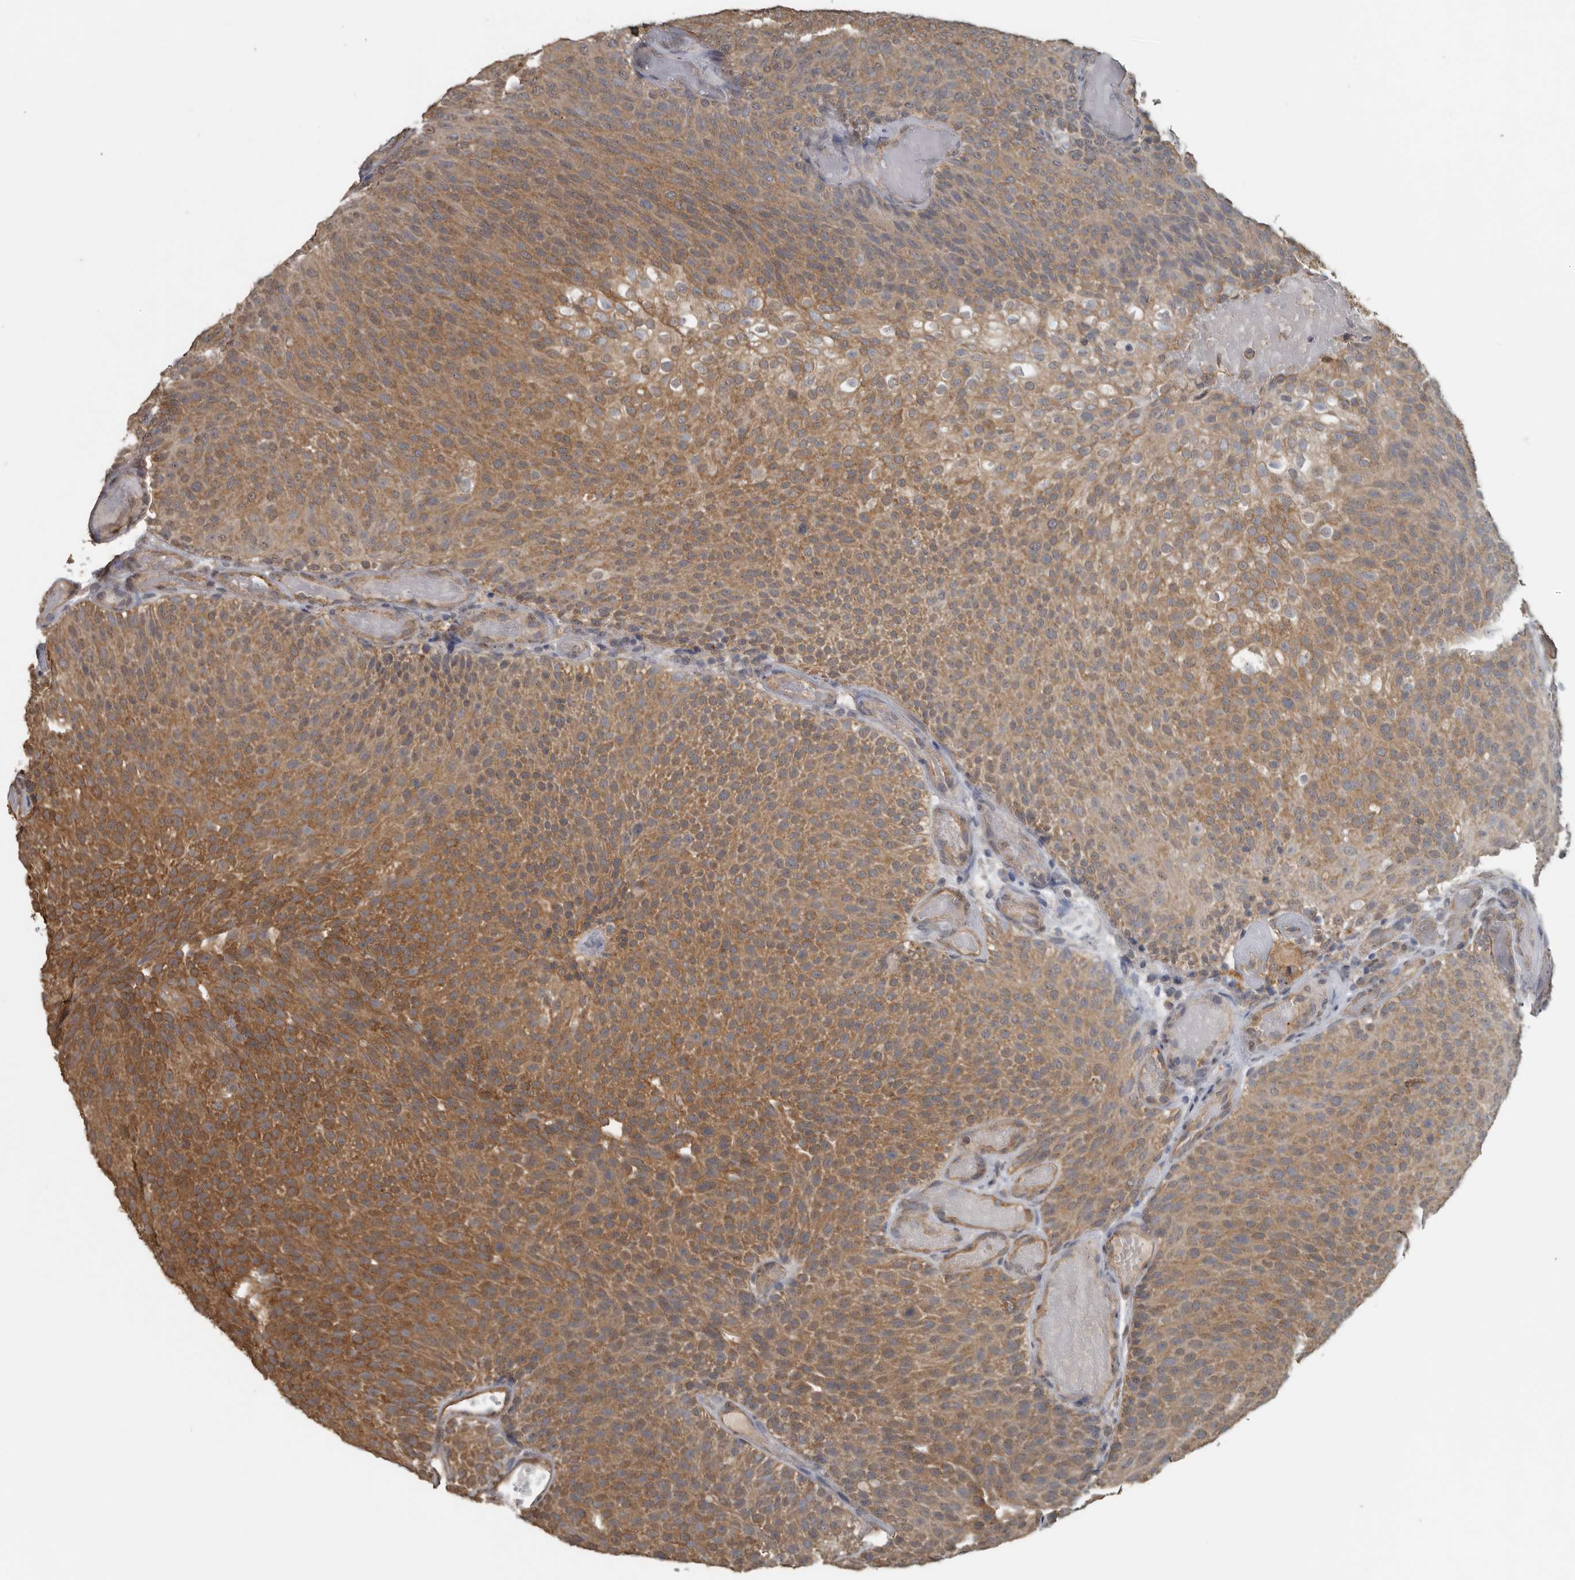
{"staining": {"intensity": "moderate", "quantity": ">75%", "location": "cytoplasmic/membranous"}, "tissue": "urothelial cancer", "cell_type": "Tumor cells", "image_type": "cancer", "snomed": [{"axis": "morphology", "description": "Urothelial carcinoma, Low grade"}, {"axis": "topography", "description": "Urinary bladder"}], "caption": "This histopathology image shows urothelial carcinoma (low-grade) stained with IHC to label a protein in brown. The cytoplasmic/membranous of tumor cells show moderate positivity for the protein. Nuclei are counter-stained blue.", "gene": "AFAP1", "patient": {"sex": "male", "age": 78}}